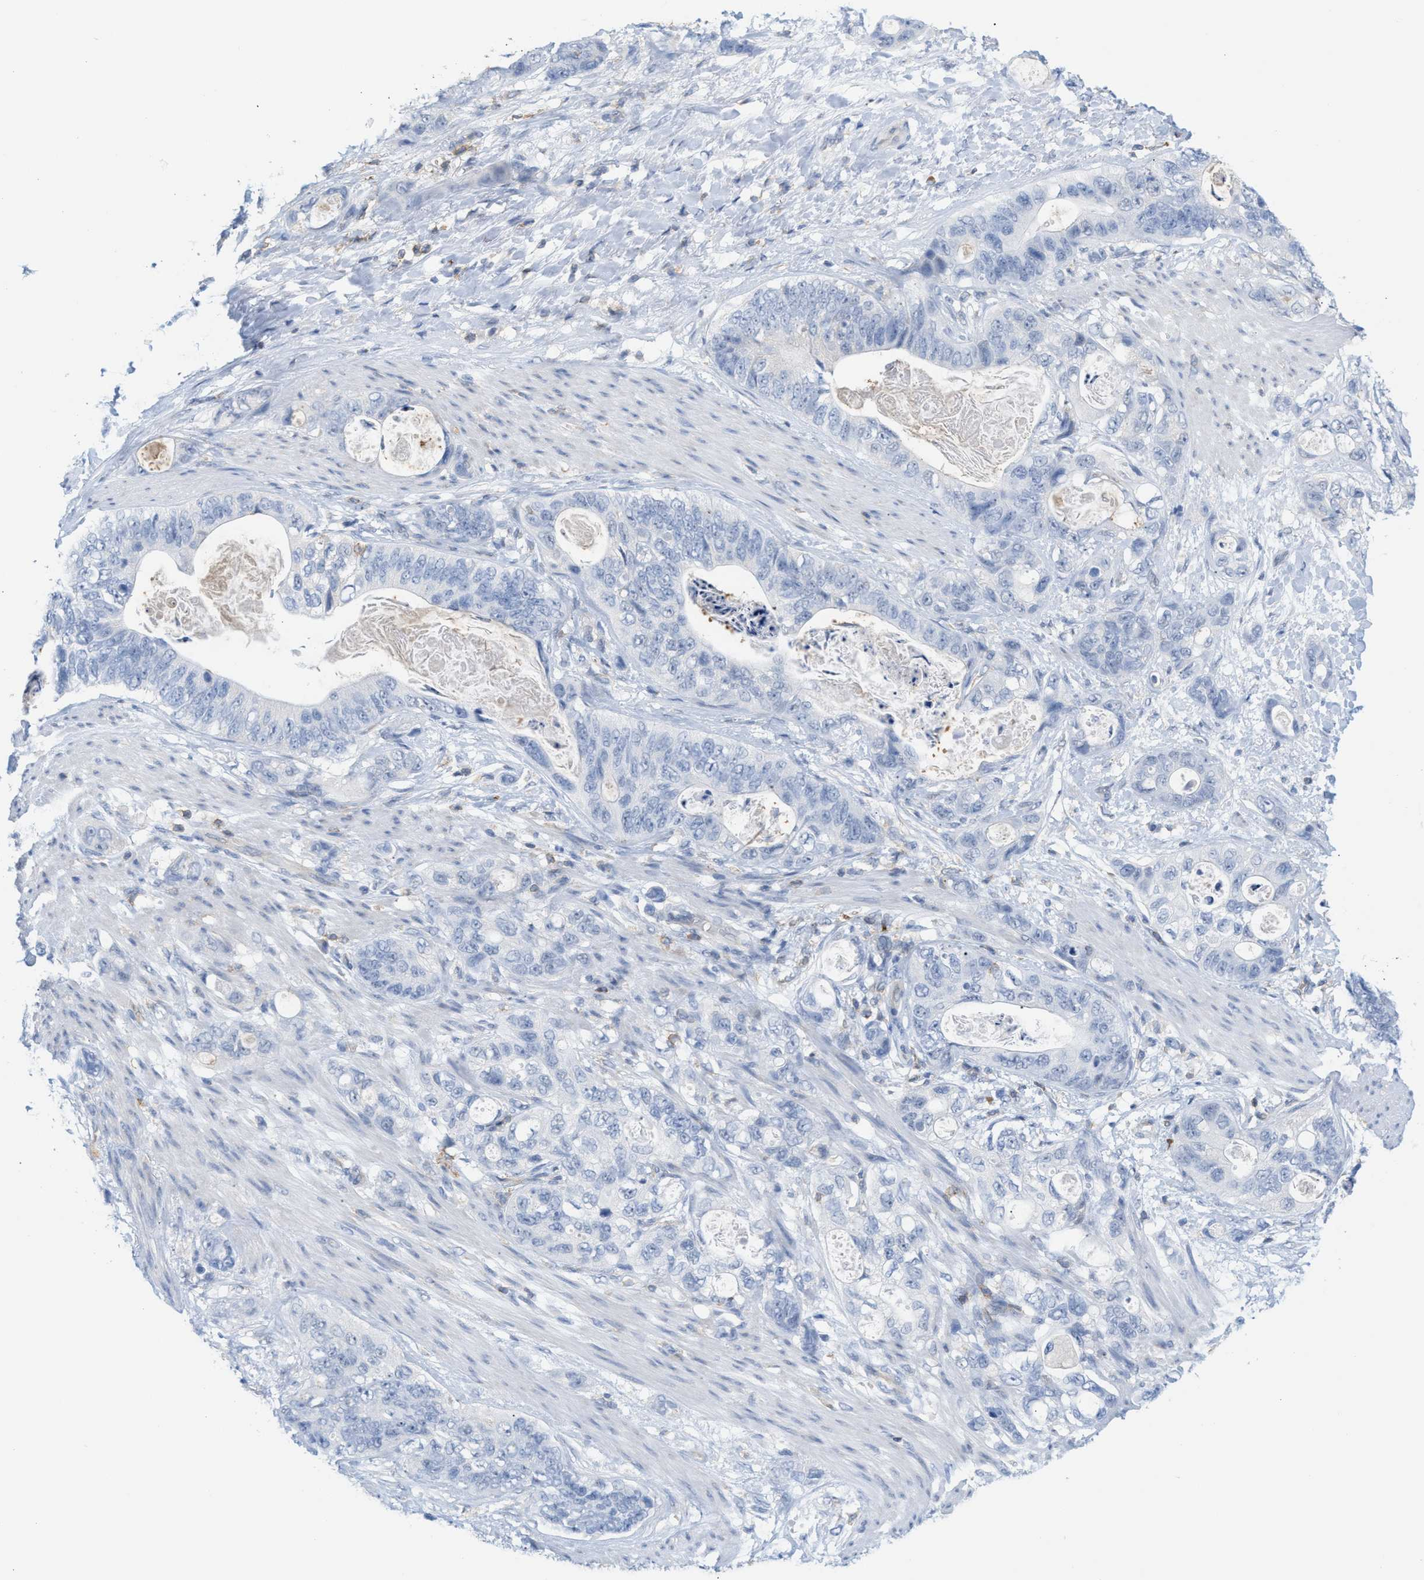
{"staining": {"intensity": "negative", "quantity": "none", "location": "none"}, "tissue": "stomach cancer", "cell_type": "Tumor cells", "image_type": "cancer", "snomed": [{"axis": "morphology", "description": "Normal tissue, NOS"}, {"axis": "morphology", "description": "Adenocarcinoma, NOS"}, {"axis": "topography", "description": "Stomach"}], "caption": "Immunohistochemical staining of adenocarcinoma (stomach) demonstrates no significant staining in tumor cells.", "gene": "IL16", "patient": {"sex": "female", "age": 89}}